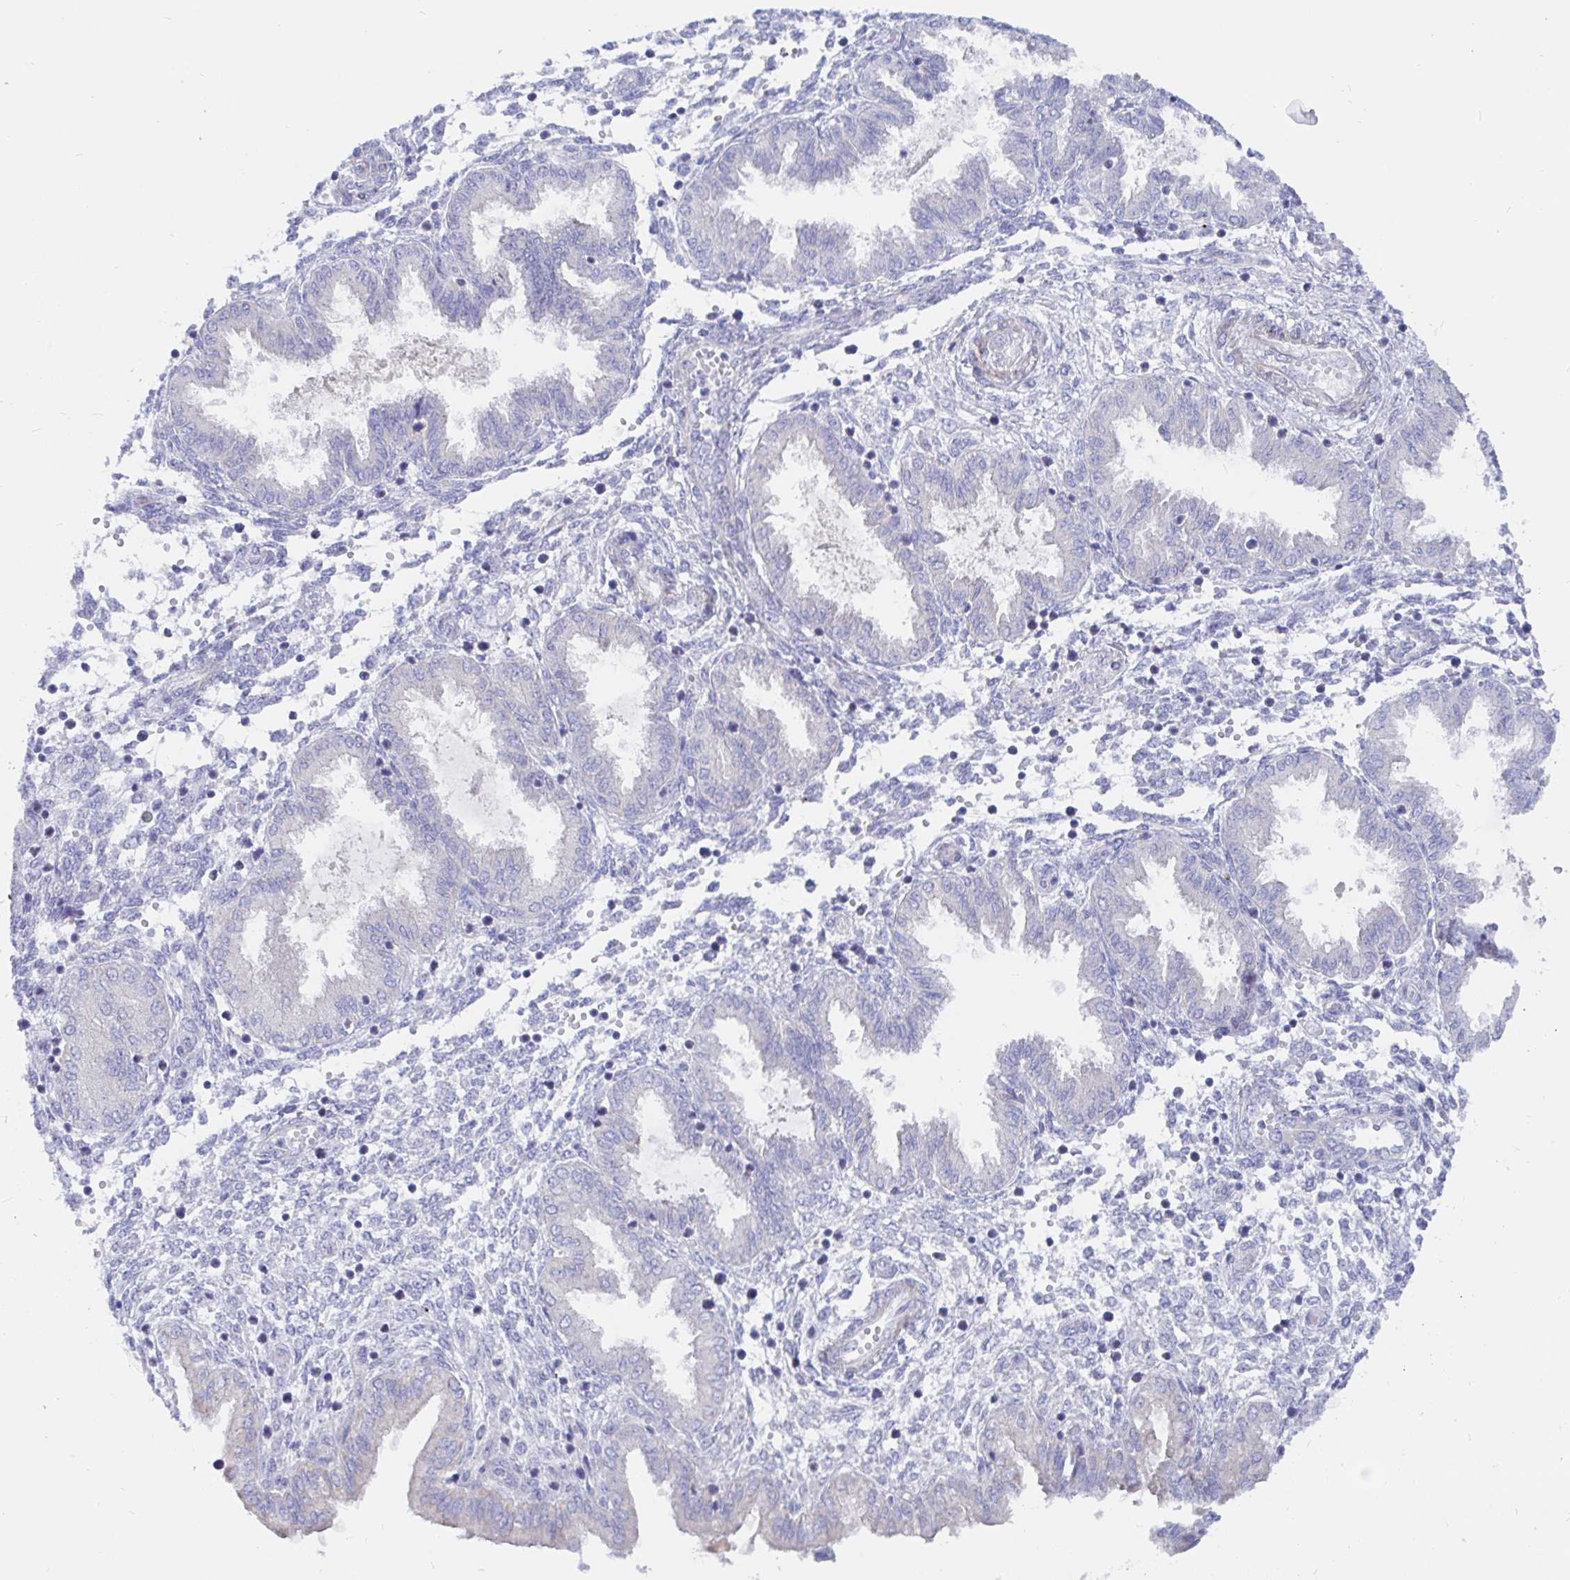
{"staining": {"intensity": "negative", "quantity": "none", "location": "none"}, "tissue": "endometrium", "cell_type": "Cells in endometrial stroma", "image_type": "normal", "snomed": [{"axis": "morphology", "description": "Normal tissue, NOS"}, {"axis": "topography", "description": "Endometrium"}], "caption": "High power microscopy micrograph of an immunohistochemistry (IHC) image of normal endometrium, revealing no significant positivity in cells in endometrial stroma.", "gene": "COX16", "patient": {"sex": "female", "age": 33}}